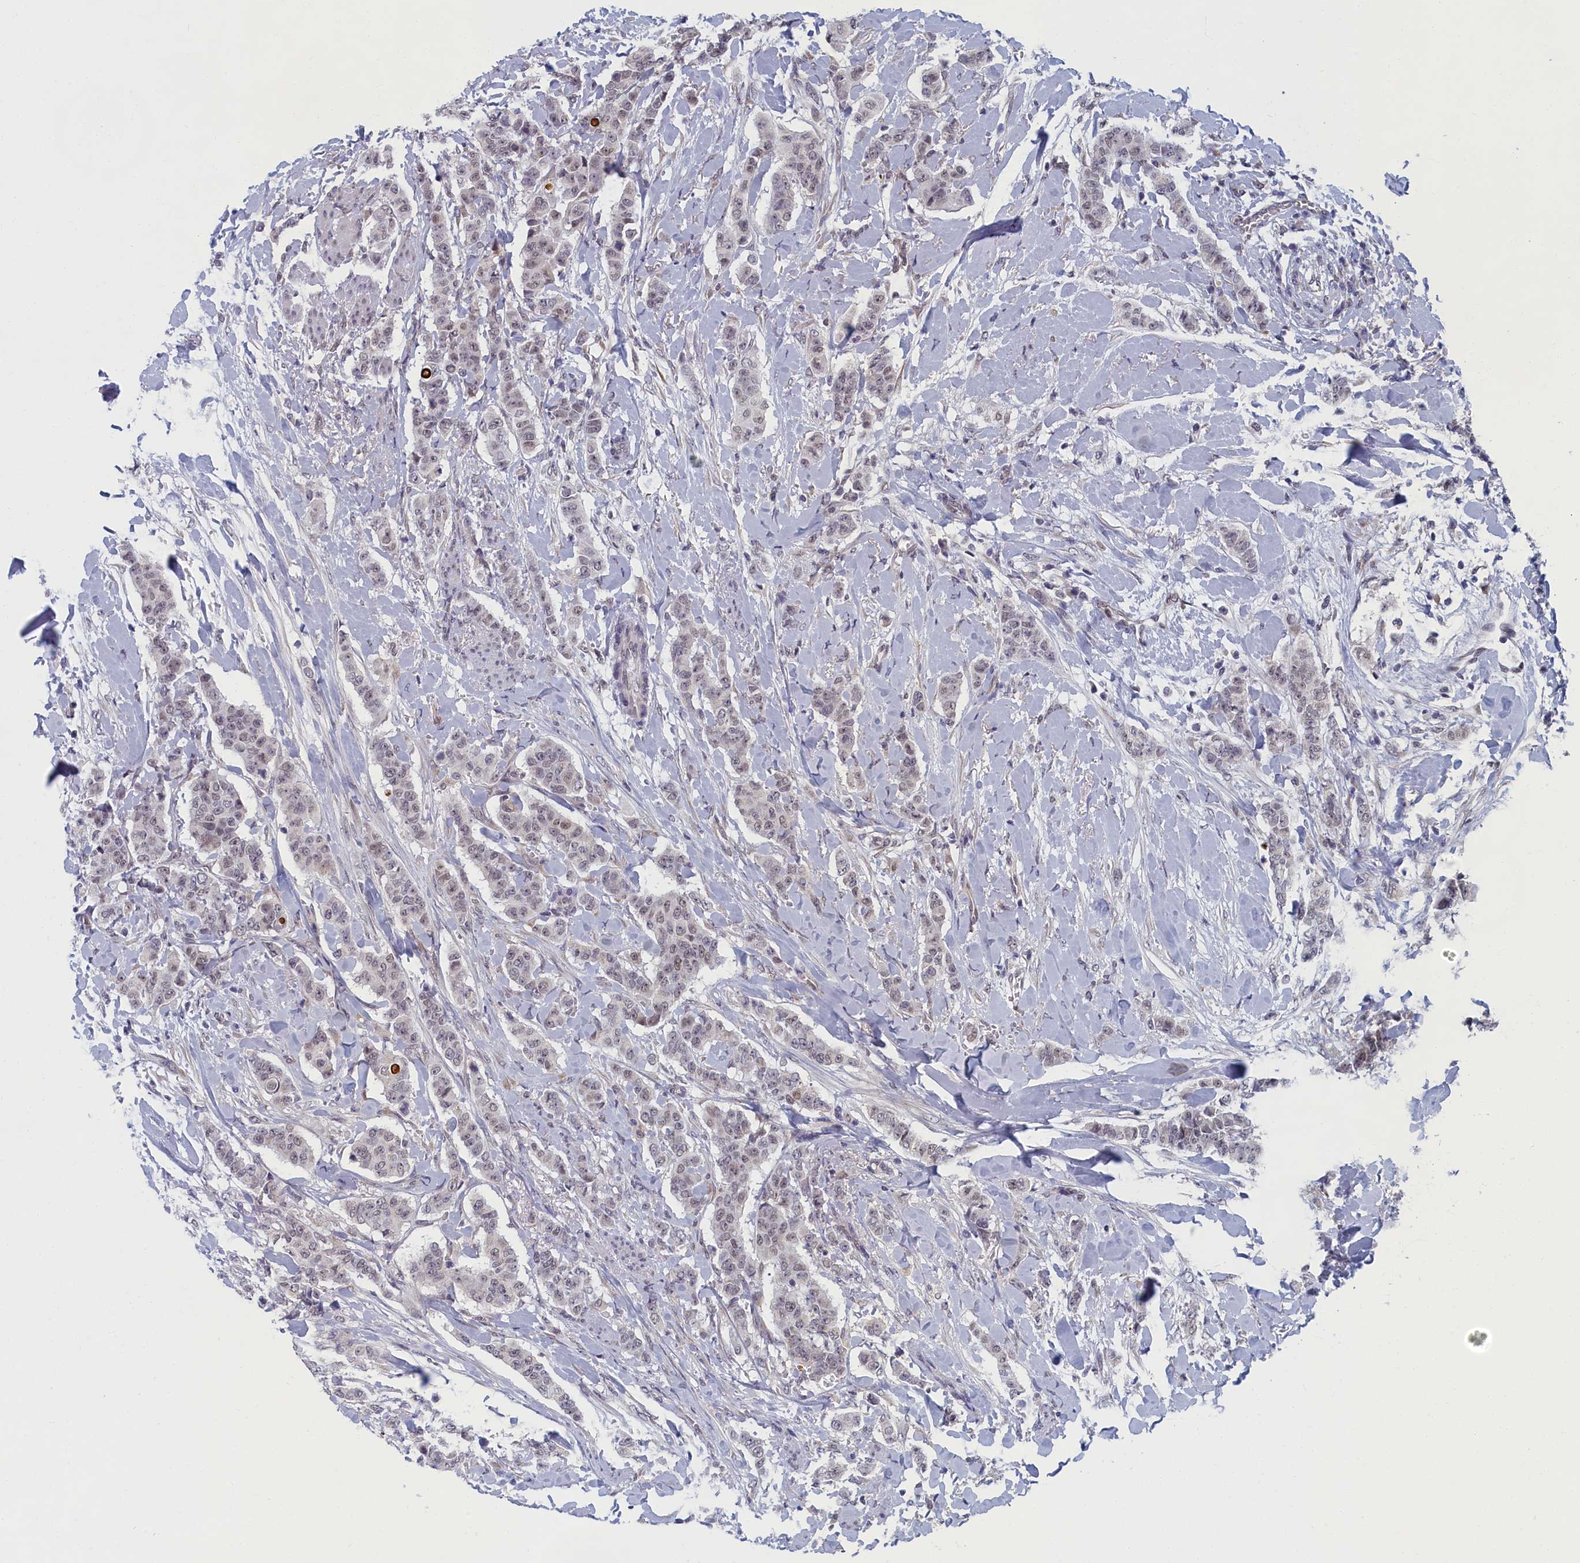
{"staining": {"intensity": "negative", "quantity": "none", "location": "none"}, "tissue": "breast cancer", "cell_type": "Tumor cells", "image_type": "cancer", "snomed": [{"axis": "morphology", "description": "Duct carcinoma"}, {"axis": "topography", "description": "Breast"}], "caption": "IHC histopathology image of human breast intraductal carcinoma stained for a protein (brown), which demonstrates no positivity in tumor cells.", "gene": "DNAJC17", "patient": {"sex": "female", "age": 40}}